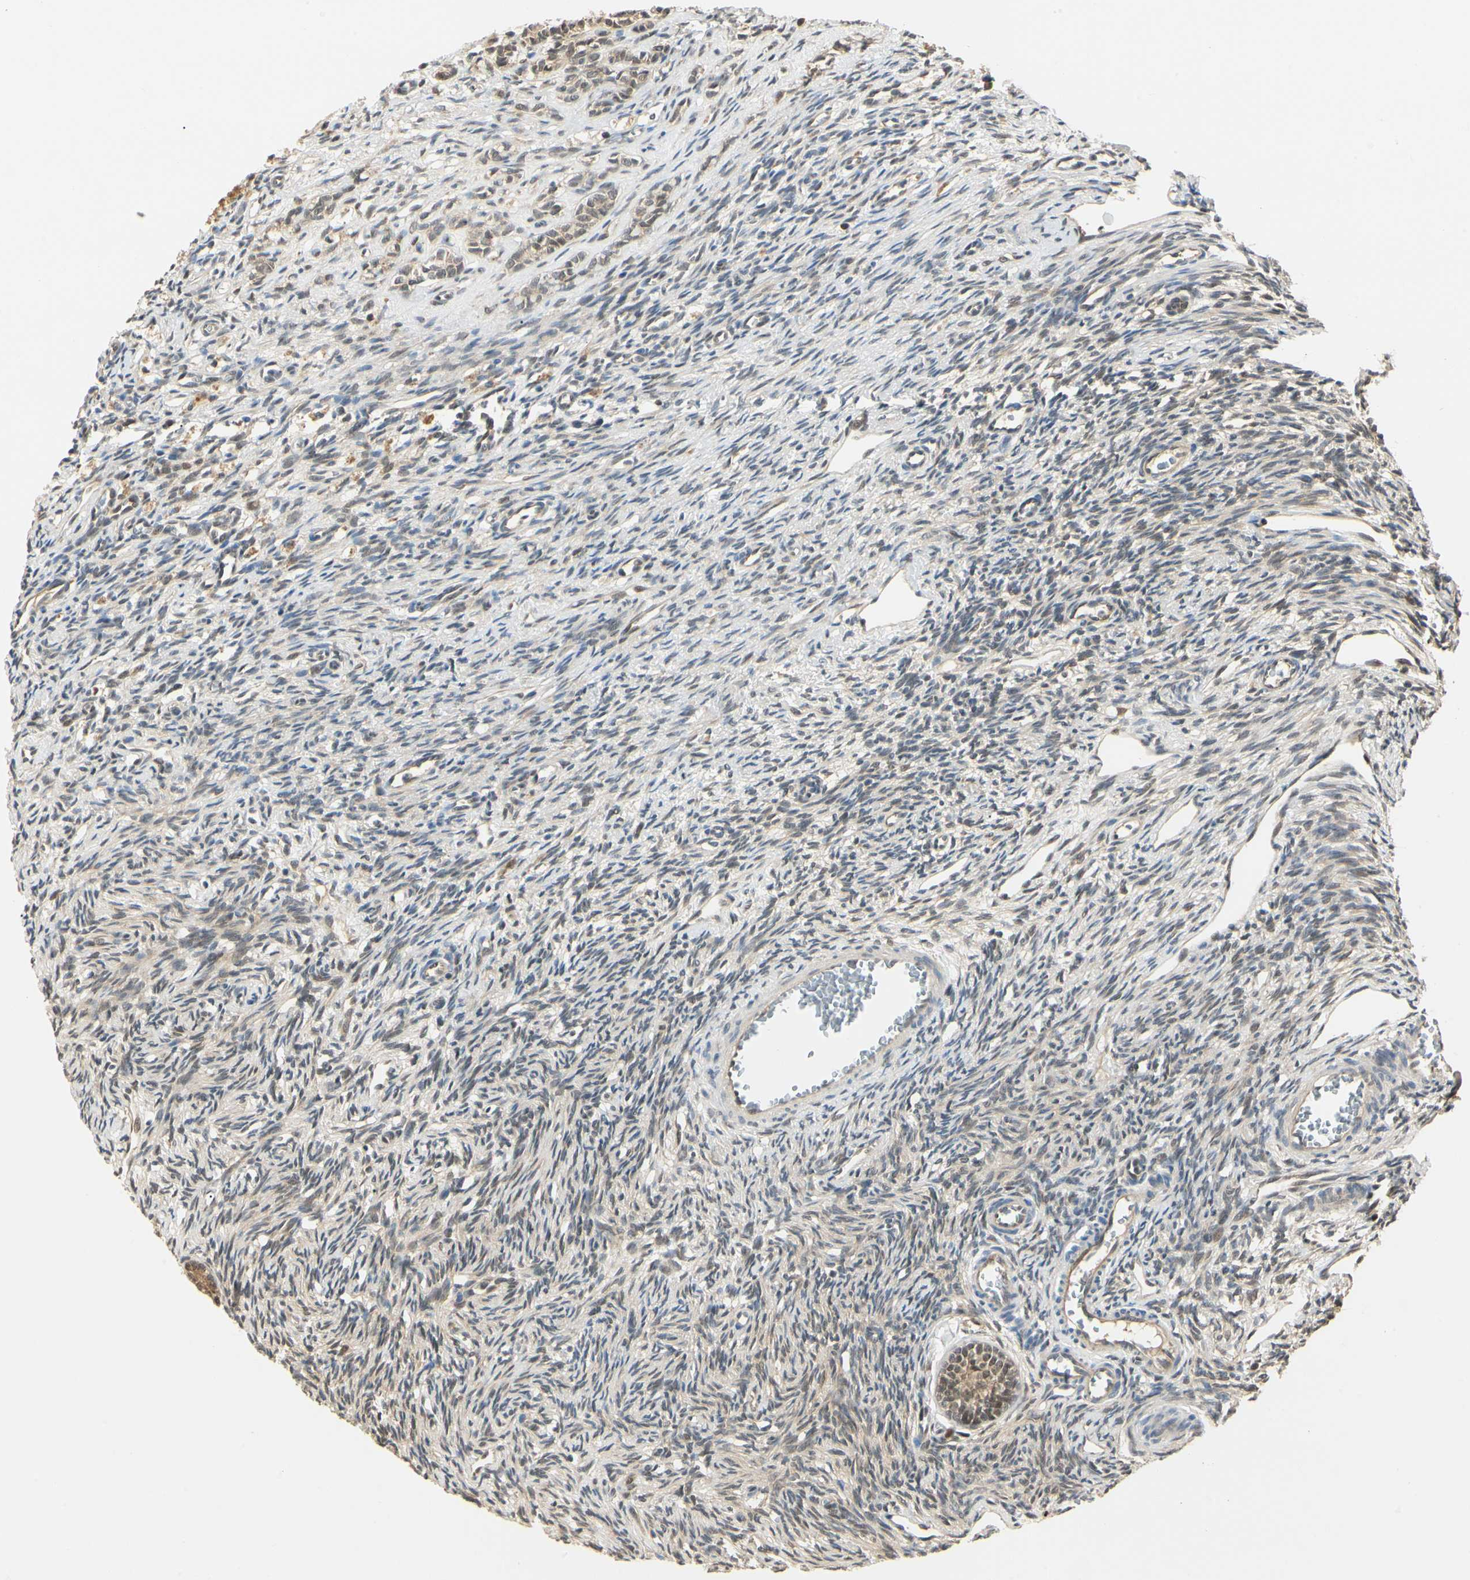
{"staining": {"intensity": "weak", "quantity": "<25%", "location": "cytoplasmic/membranous"}, "tissue": "ovary", "cell_type": "Ovarian stroma cells", "image_type": "normal", "snomed": [{"axis": "morphology", "description": "Normal tissue, NOS"}, {"axis": "topography", "description": "Ovary"}], "caption": "This is a histopathology image of immunohistochemistry staining of benign ovary, which shows no positivity in ovarian stroma cells. (DAB (3,3'-diaminobenzidine) immunohistochemistry with hematoxylin counter stain).", "gene": "UBE2Z", "patient": {"sex": "female", "age": 33}}